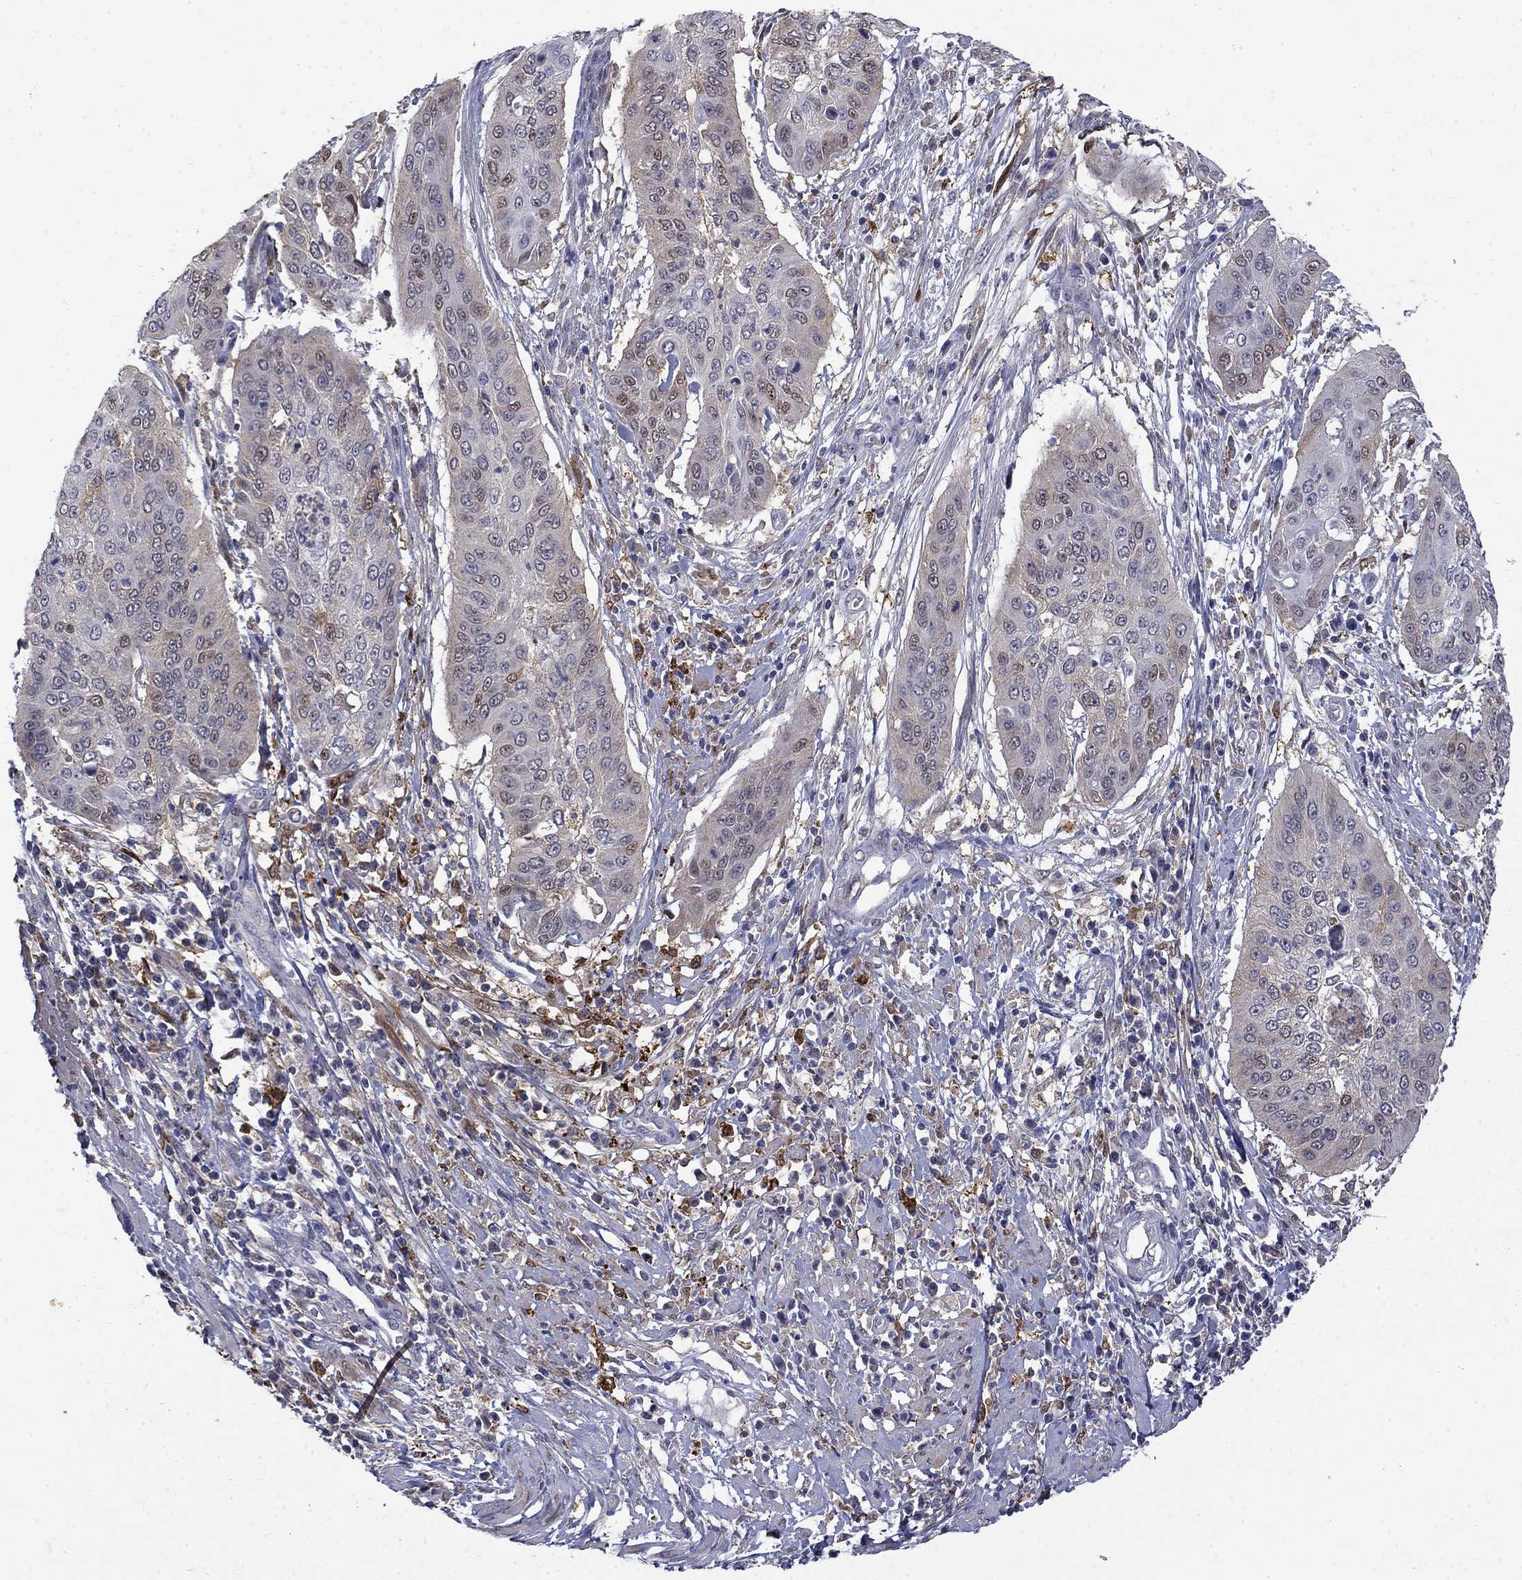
{"staining": {"intensity": "strong", "quantity": "<25%", "location": "cytoplasmic/membranous"}, "tissue": "cervical cancer", "cell_type": "Tumor cells", "image_type": "cancer", "snomed": [{"axis": "morphology", "description": "Squamous cell carcinoma, NOS"}, {"axis": "topography", "description": "Cervix"}], "caption": "An IHC micrograph of tumor tissue is shown. Protein staining in brown labels strong cytoplasmic/membranous positivity in squamous cell carcinoma (cervical) within tumor cells.", "gene": "PCBP3", "patient": {"sex": "female", "age": 39}}